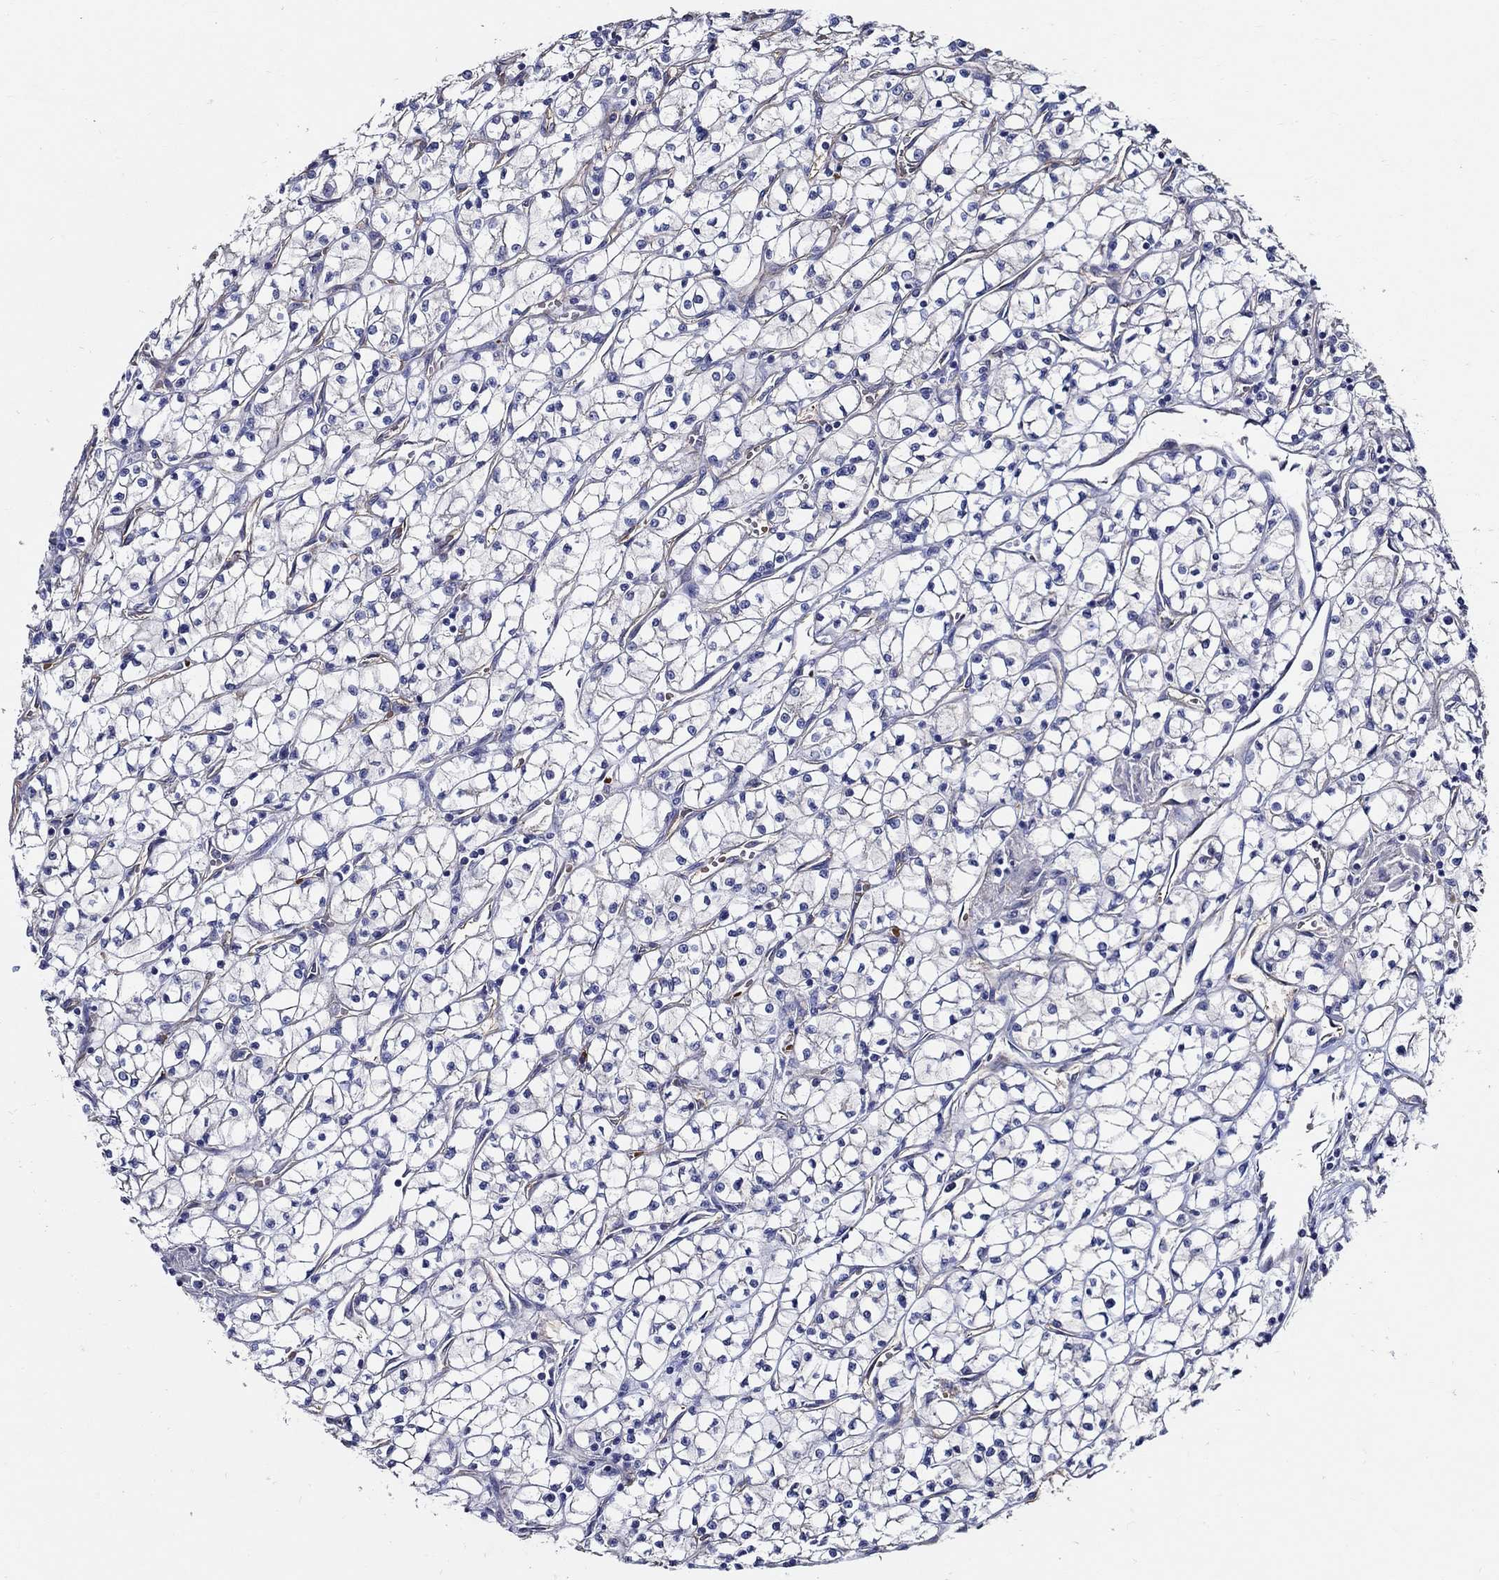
{"staining": {"intensity": "negative", "quantity": "none", "location": "none"}, "tissue": "renal cancer", "cell_type": "Tumor cells", "image_type": "cancer", "snomed": [{"axis": "morphology", "description": "Adenocarcinoma, NOS"}, {"axis": "topography", "description": "Kidney"}], "caption": "Renal cancer was stained to show a protein in brown. There is no significant positivity in tumor cells. (DAB (3,3'-diaminobenzidine) immunohistochemistry, high magnification).", "gene": "APBB3", "patient": {"sex": "female", "age": 64}}